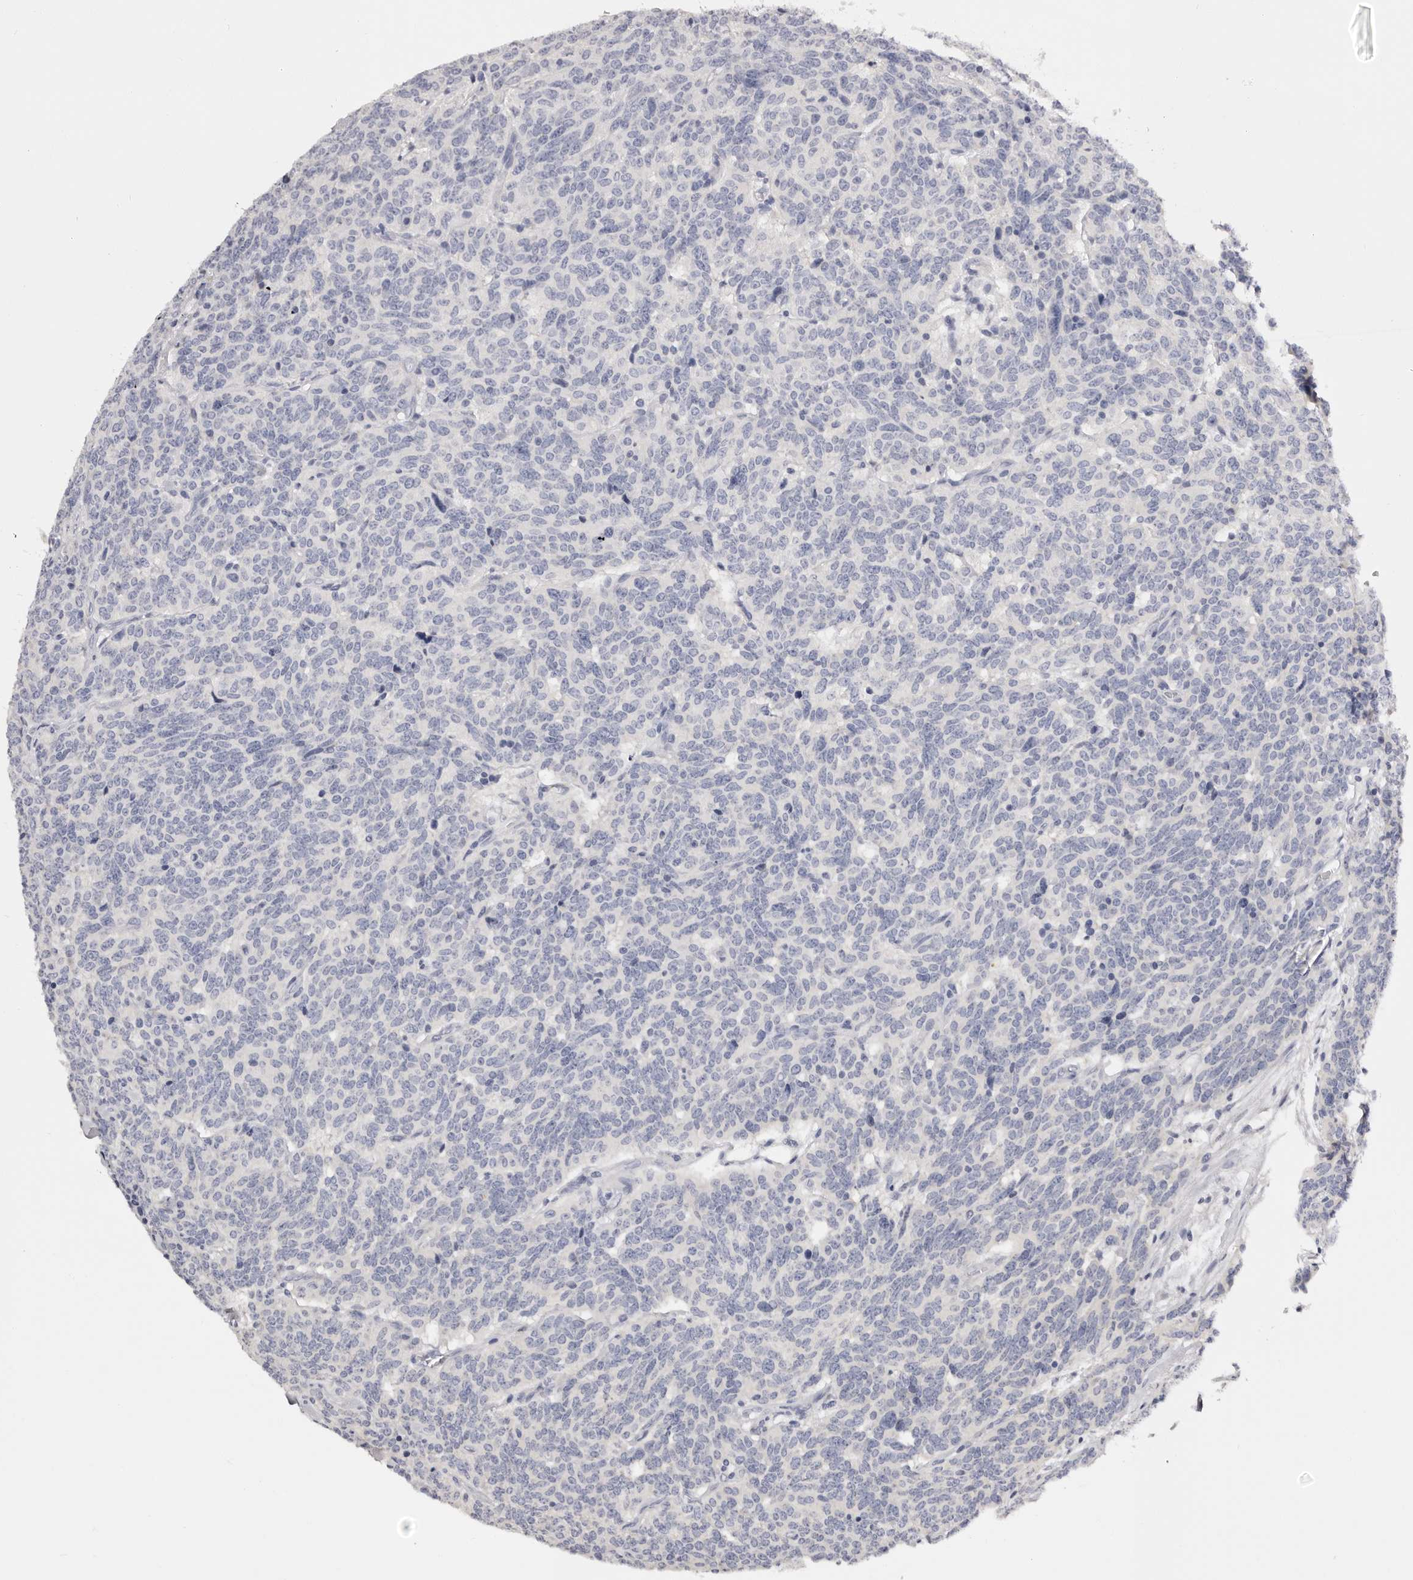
{"staining": {"intensity": "negative", "quantity": "none", "location": "none"}, "tissue": "carcinoid", "cell_type": "Tumor cells", "image_type": "cancer", "snomed": [{"axis": "morphology", "description": "Carcinoid, malignant, NOS"}, {"axis": "topography", "description": "Lung"}], "caption": "IHC image of neoplastic tissue: malignant carcinoid stained with DAB exhibits no significant protein positivity in tumor cells.", "gene": "ROM1", "patient": {"sex": "female", "age": 46}}